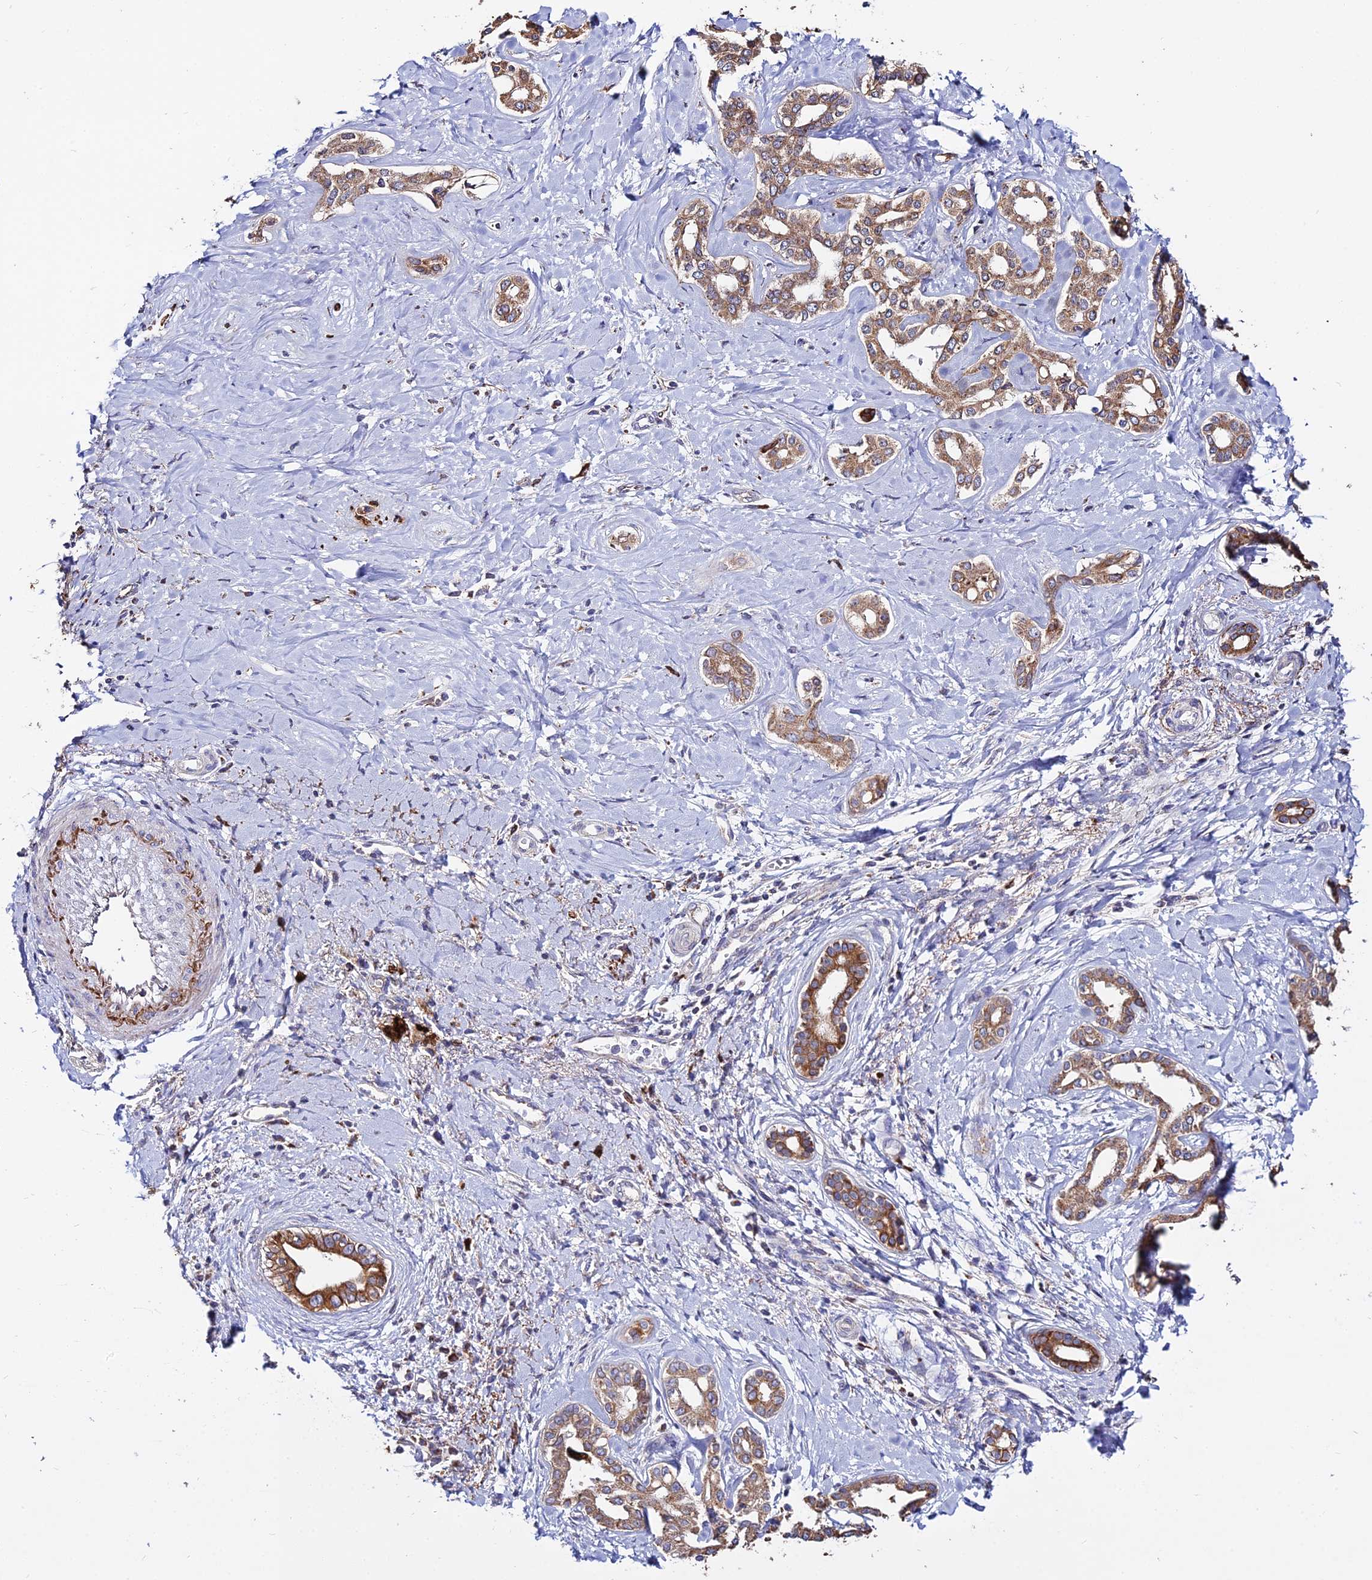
{"staining": {"intensity": "moderate", "quantity": ">75%", "location": "cytoplasmic/membranous"}, "tissue": "liver cancer", "cell_type": "Tumor cells", "image_type": "cancer", "snomed": [{"axis": "morphology", "description": "Cholangiocarcinoma"}, {"axis": "topography", "description": "Liver"}], "caption": "Liver cancer stained with DAB immunohistochemistry reveals medium levels of moderate cytoplasmic/membranous staining in approximately >75% of tumor cells.", "gene": "PEX19", "patient": {"sex": "female", "age": 77}}